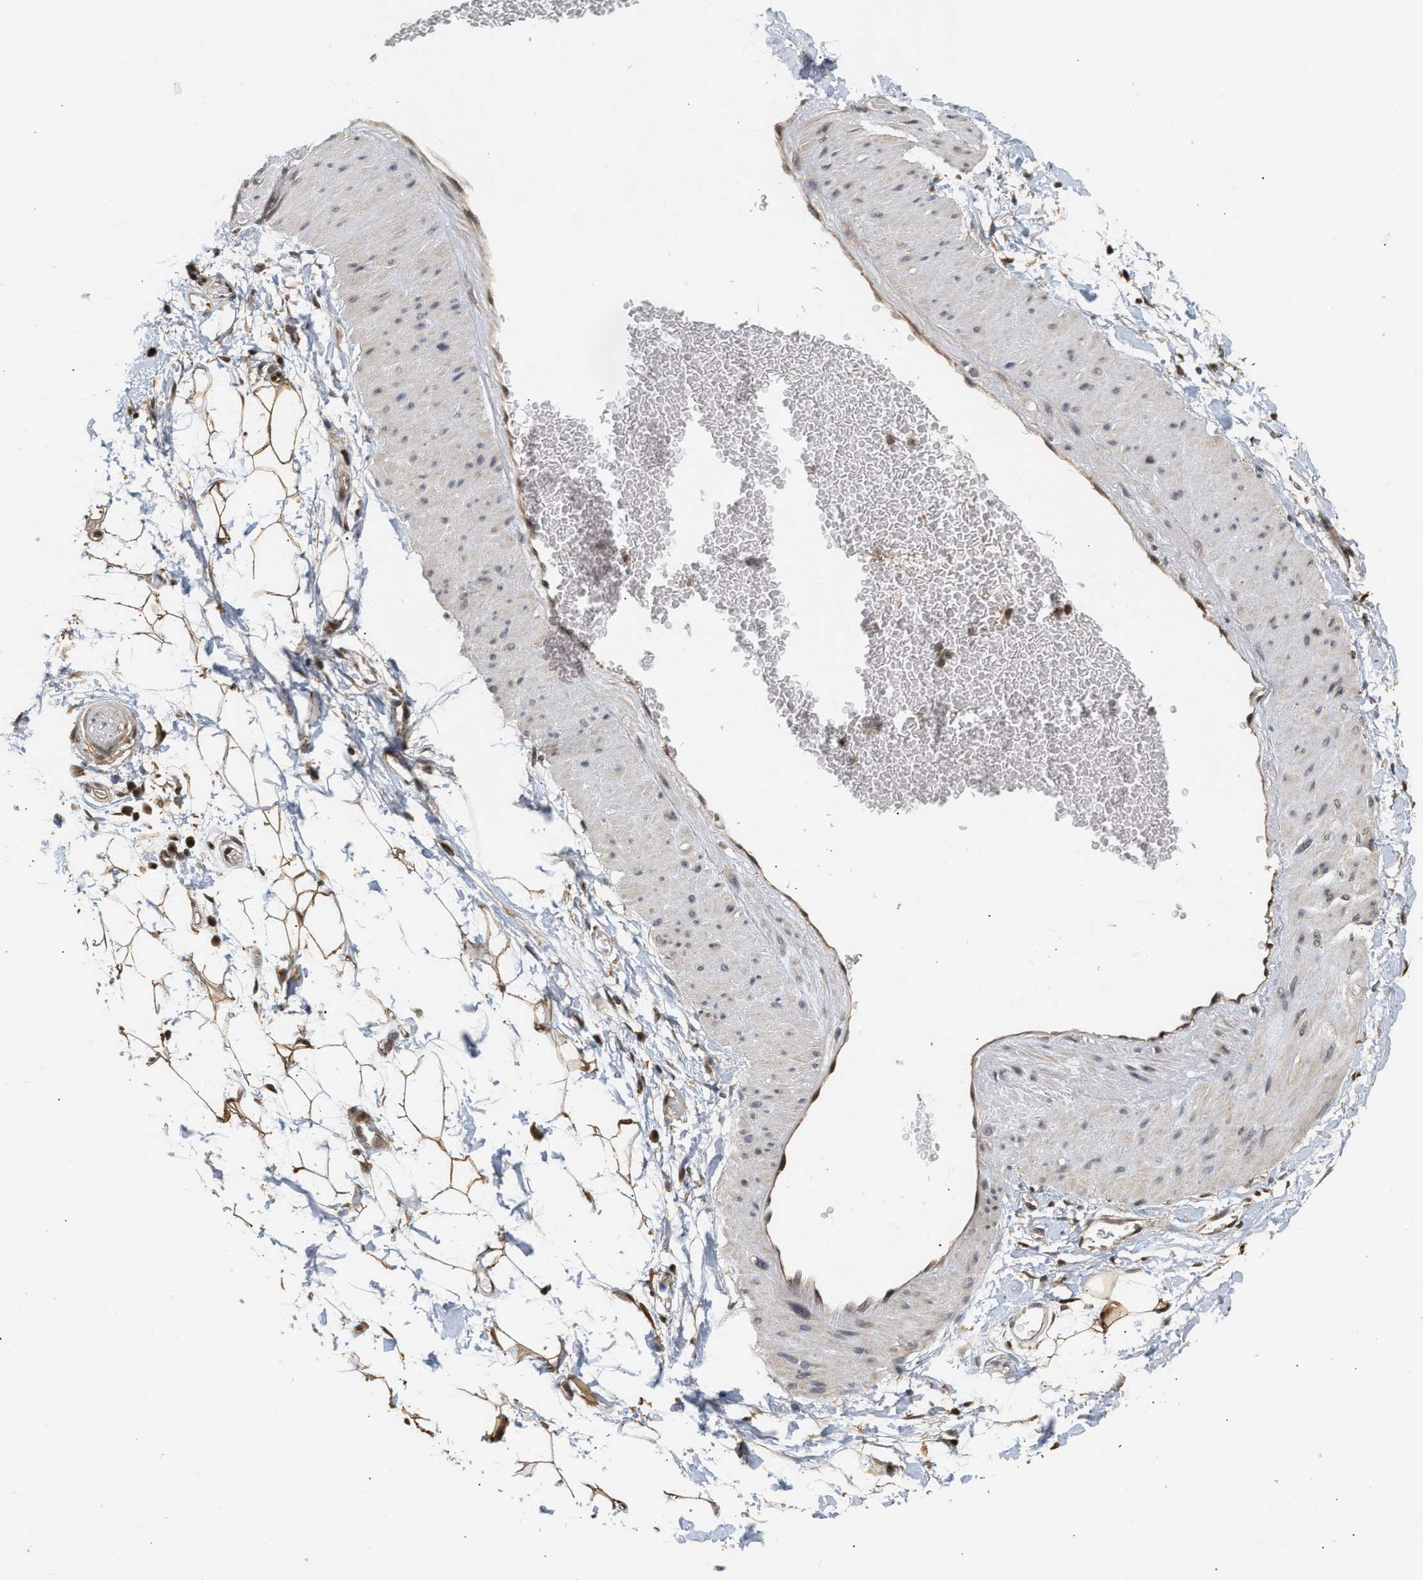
{"staining": {"intensity": "moderate", "quantity": ">75%", "location": "cytoplasmic/membranous,nuclear"}, "tissue": "adipose tissue", "cell_type": "Adipocytes", "image_type": "normal", "snomed": [{"axis": "morphology", "description": "Normal tissue, NOS"}, {"axis": "topography", "description": "Soft tissue"}], "caption": "A brown stain shows moderate cytoplasmic/membranous,nuclear staining of a protein in adipocytes of unremarkable human adipose tissue.", "gene": "ABHD5", "patient": {"sex": "male", "age": 72}}